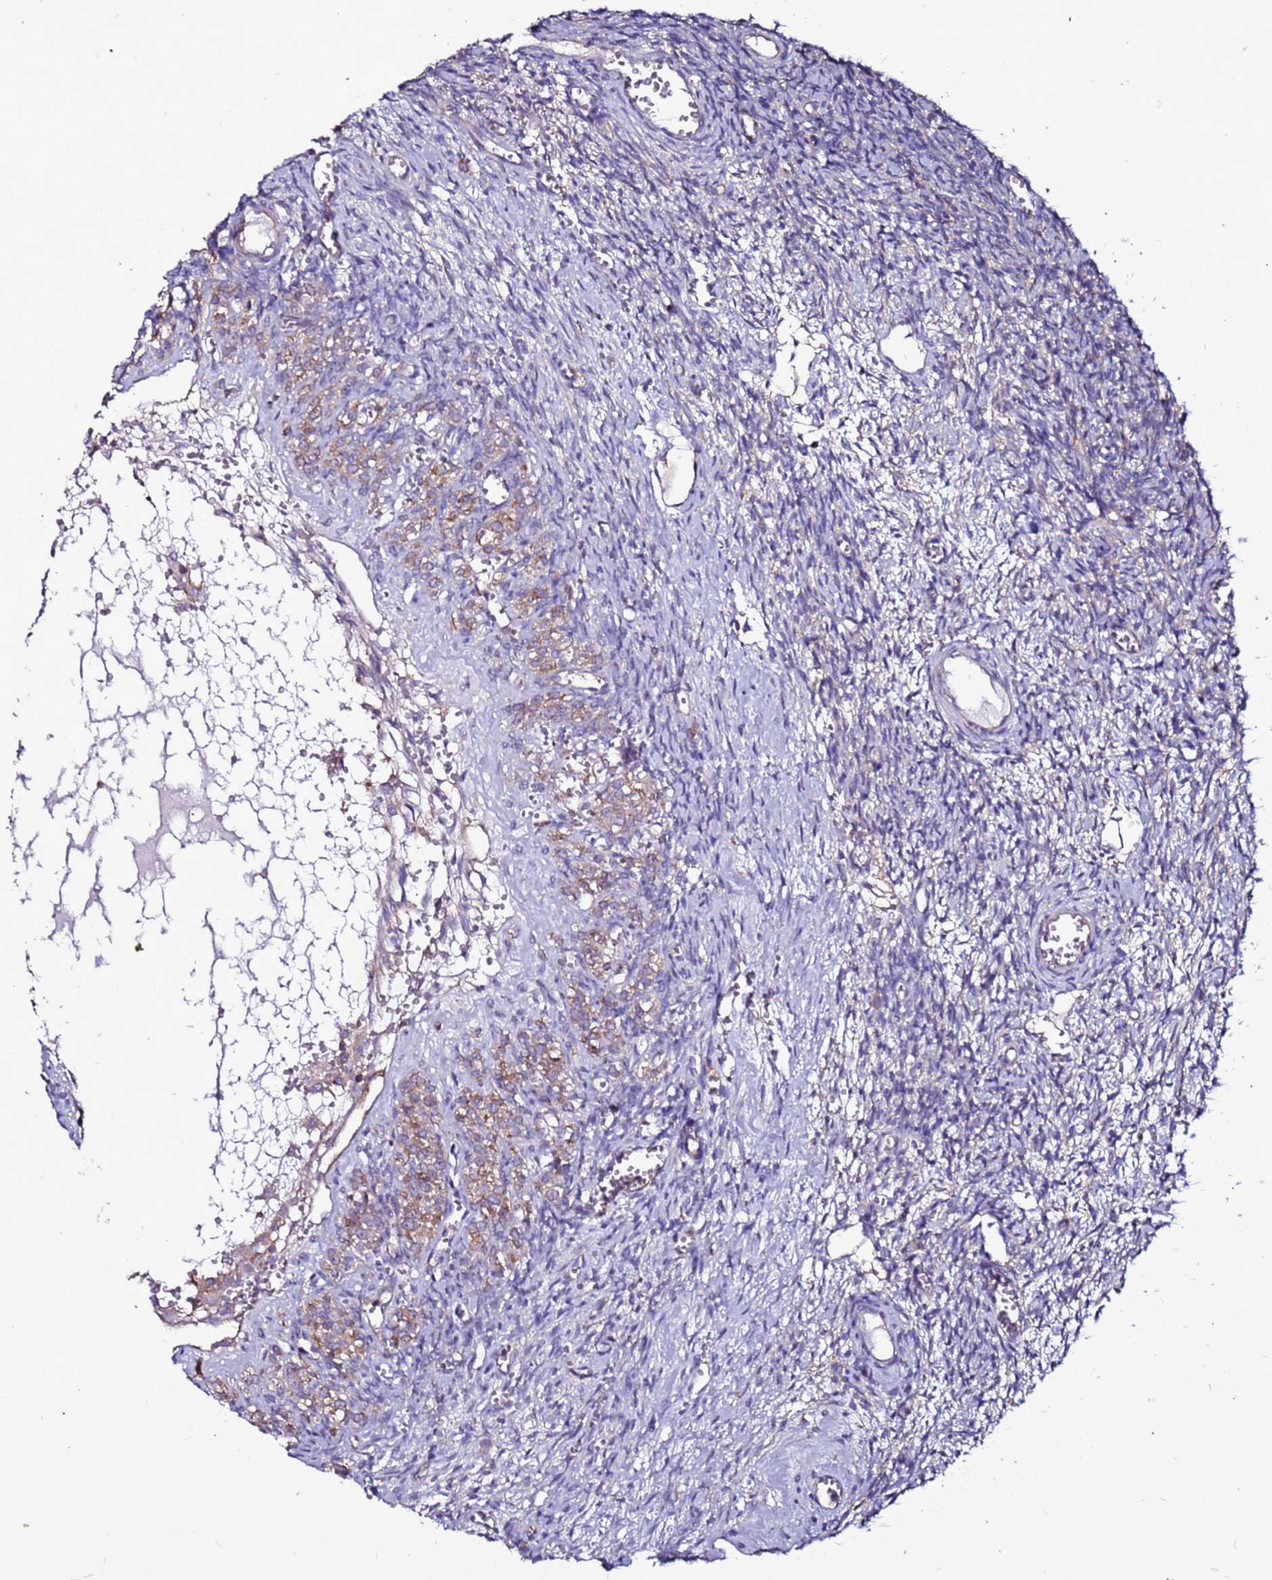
{"staining": {"intensity": "weak", "quantity": ">75%", "location": "cytoplasmic/membranous"}, "tissue": "ovary", "cell_type": "Follicle cells", "image_type": "normal", "snomed": [{"axis": "morphology", "description": "Normal tissue, NOS"}, {"axis": "topography", "description": "Ovary"}], "caption": "Brown immunohistochemical staining in unremarkable ovary exhibits weak cytoplasmic/membranous positivity in approximately >75% of follicle cells.", "gene": "NRN1L", "patient": {"sex": "female", "age": 39}}